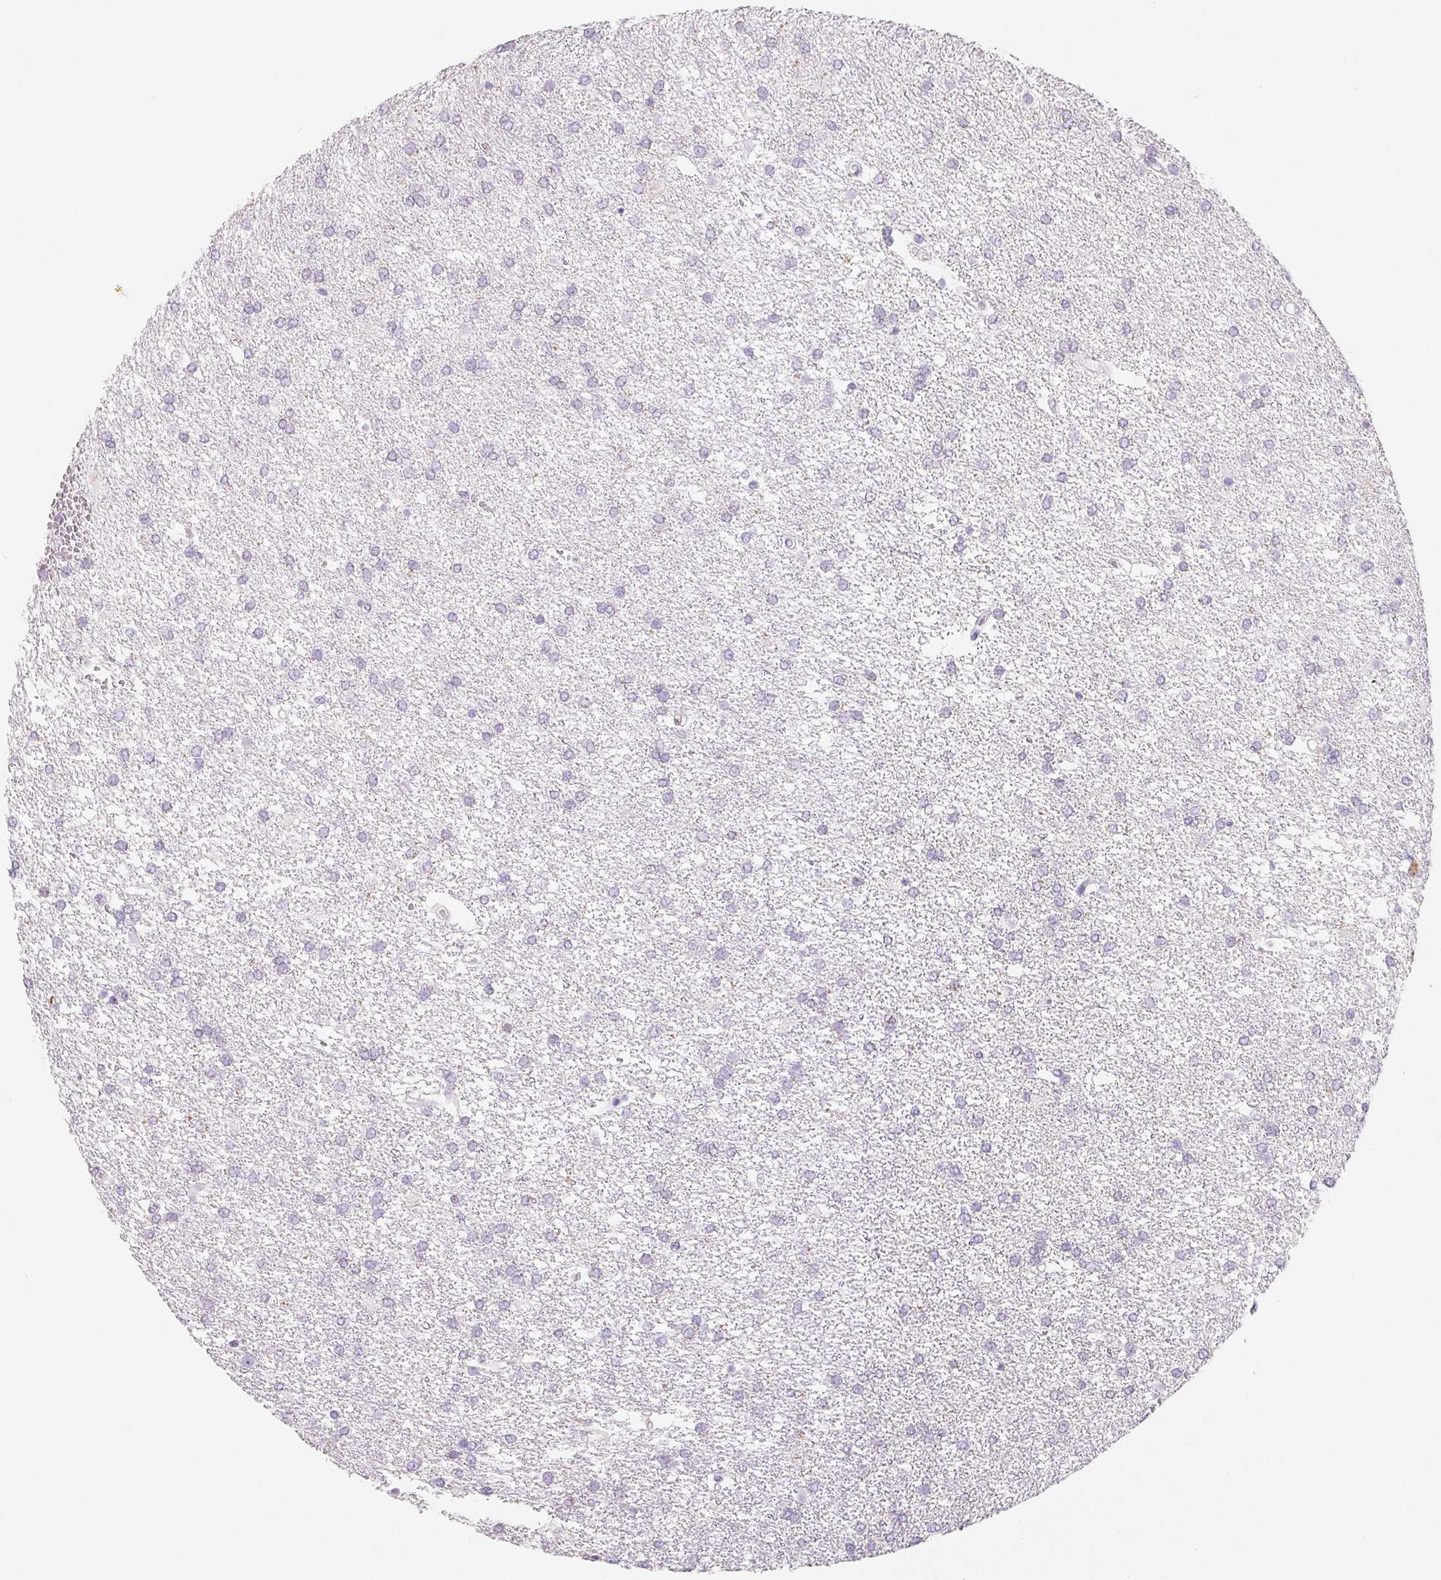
{"staining": {"intensity": "negative", "quantity": "none", "location": "none"}, "tissue": "glioma", "cell_type": "Tumor cells", "image_type": "cancer", "snomed": [{"axis": "morphology", "description": "Glioma, malignant, High grade"}, {"axis": "topography", "description": "Brain"}], "caption": "High magnification brightfield microscopy of high-grade glioma (malignant) stained with DAB (3,3'-diaminobenzidine) (brown) and counterstained with hematoxylin (blue): tumor cells show no significant positivity.", "gene": "SPACA5B", "patient": {"sex": "female", "age": 61}}